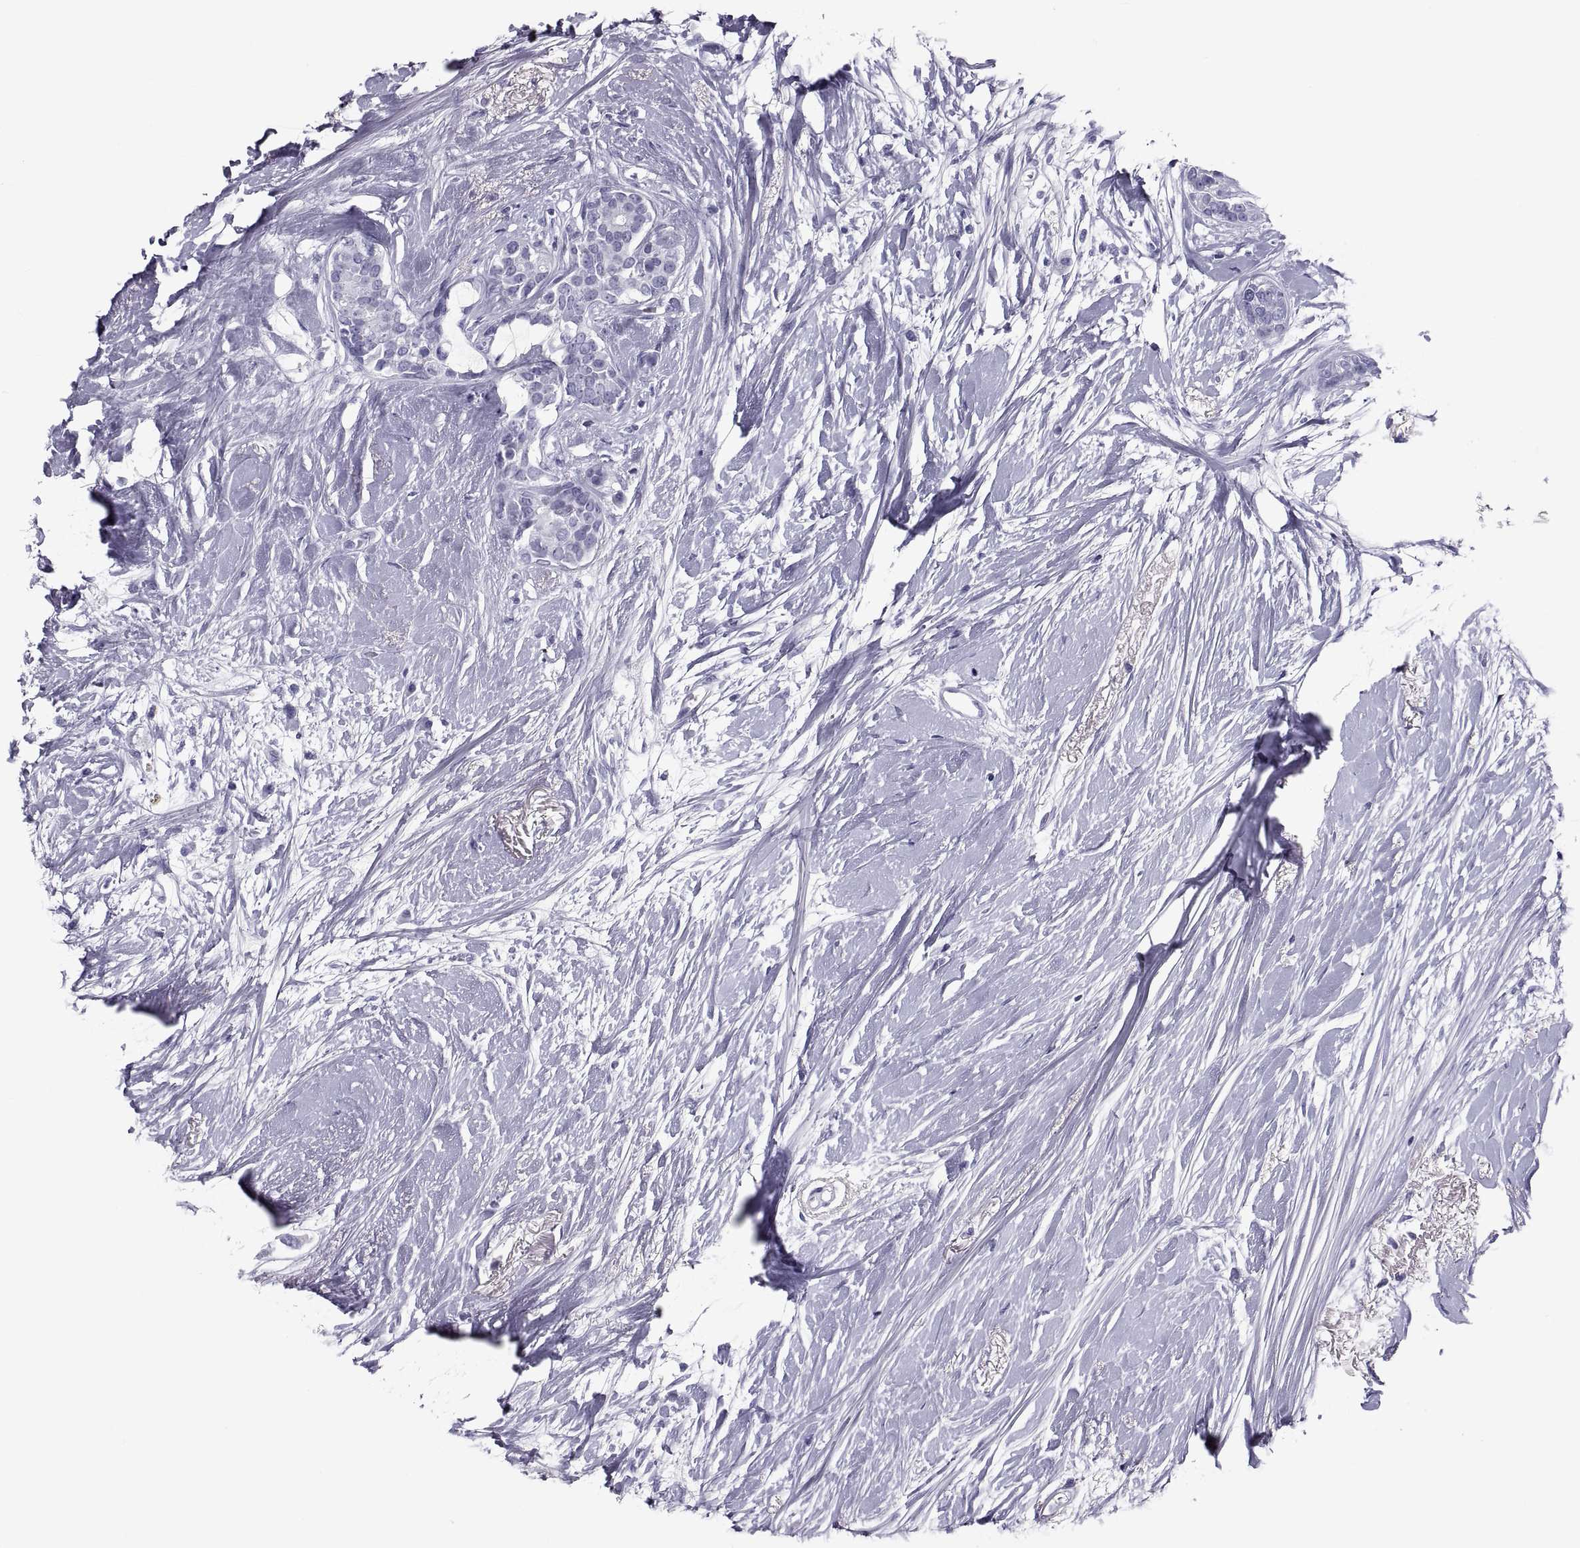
{"staining": {"intensity": "negative", "quantity": "none", "location": "none"}, "tissue": "breast cancer", "cell_type": "Tumor cells", "image_type": "cancer", "snomed": [{"axis": "morphology", "description": "Duct carcinoma"}, {"axis": "topography", "description": "Breast"}], "caption": "Immunohistochemical staining of human breast intraductal carcinoma displays no significant staining in tumor cells.", "gene": "CRISP1", "patient": {"sex": "female", "age": 40}}